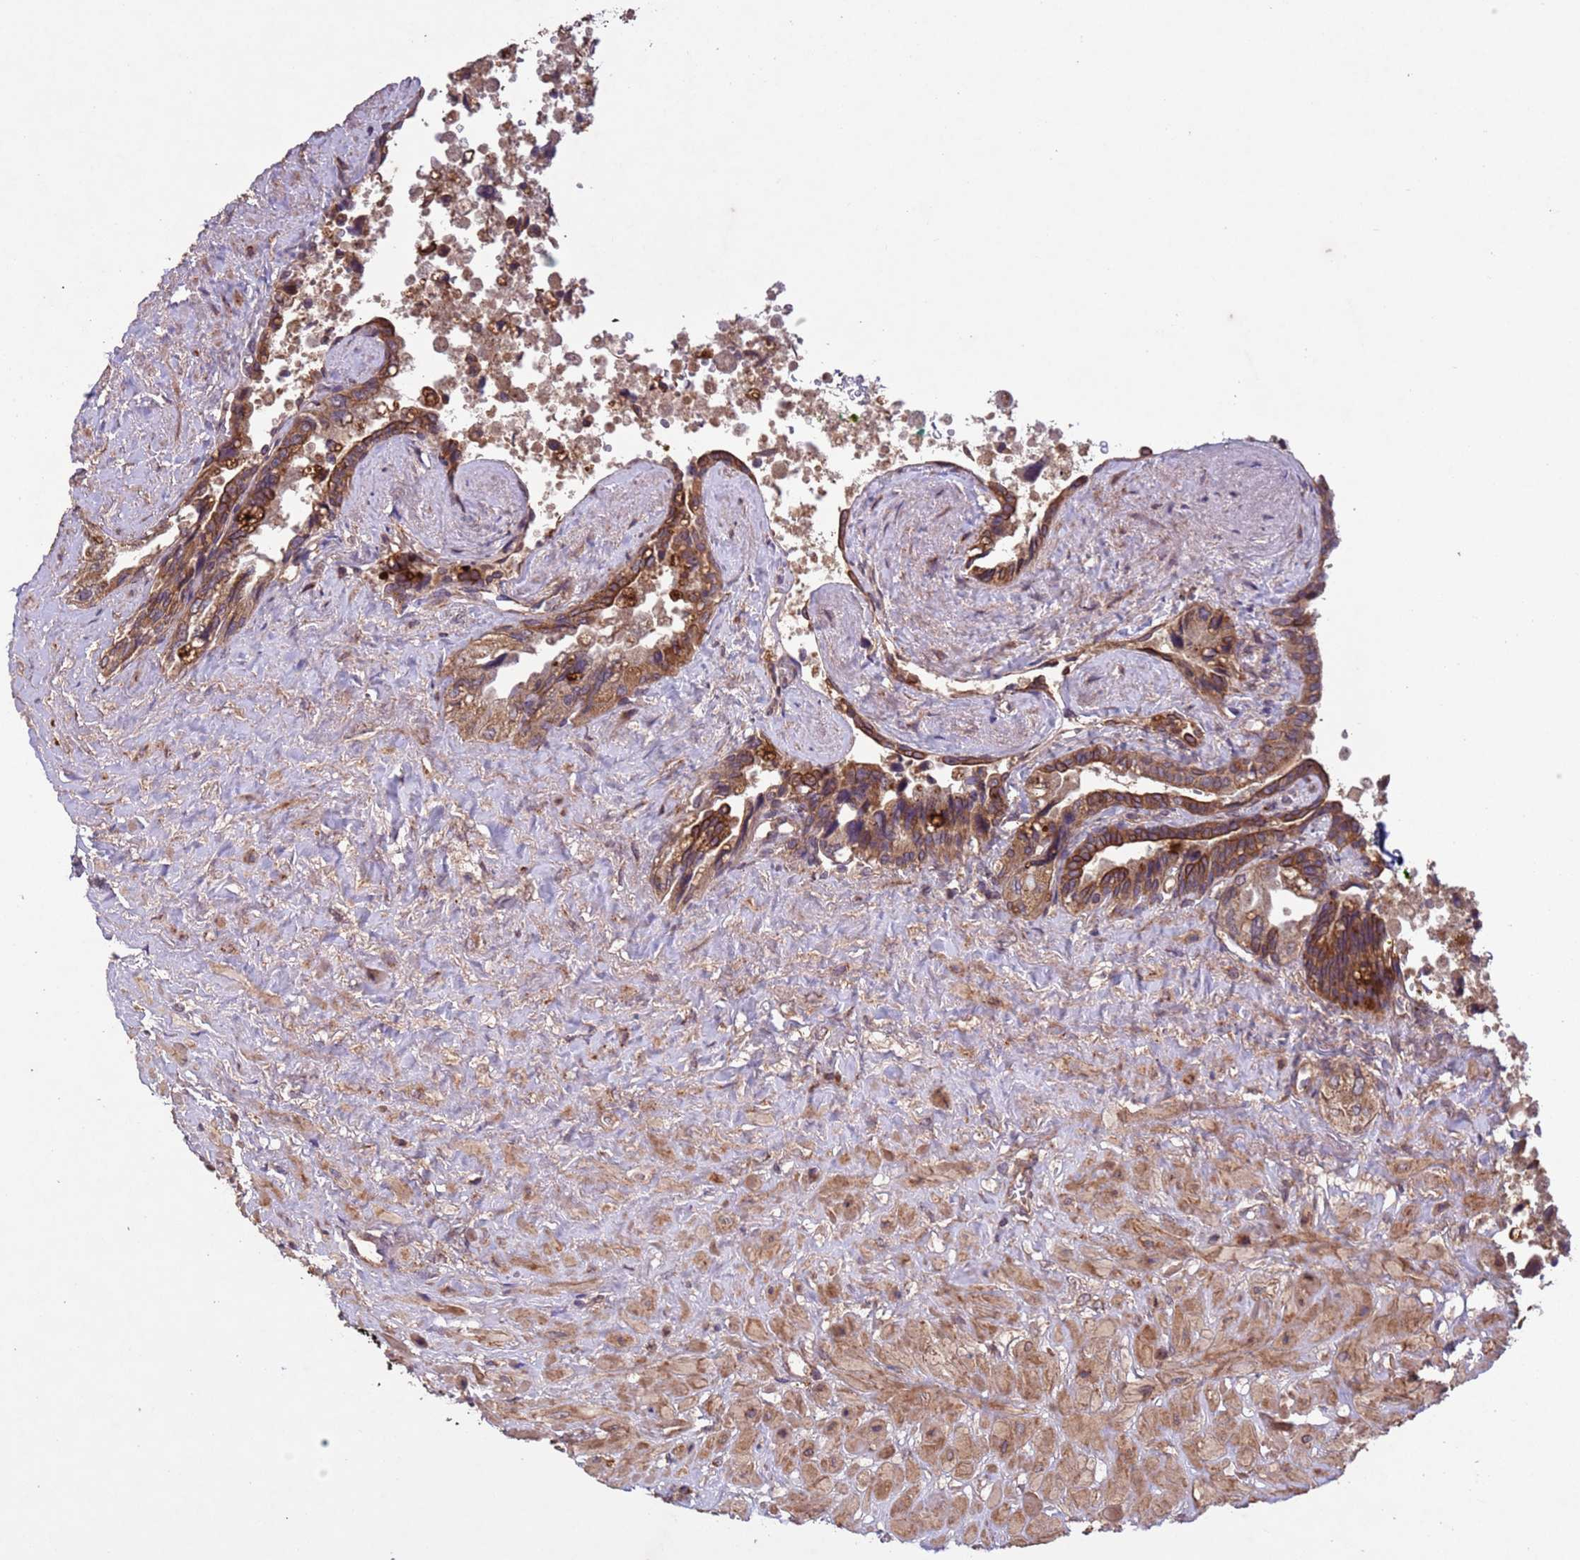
{"staining": {"intensity": "moderate", "quantity": ">75%", "location": "cytoplasmic/membranous"}, "tissue": "seminal vesicle", "cell_type": "Glandular cells", "image_type": "normal", "snomed": [{"axis": "morphology", "description": "Normal tissue, NOS"}, {"axis": "topography", "description": "Seminal veicle"}, {"axis": "topography", "description": "Peripheral nerve tissue"}], "caption": "Moderate cytoplasmic/membranous positivity is seen in about >75% of glandular cells in benign seminal vesicle. (brown staining indicates protein expression, while blue staining denotes nuclei).", "gene": "FASTKD1", "patient": {"sex": "male", "age": 60}}